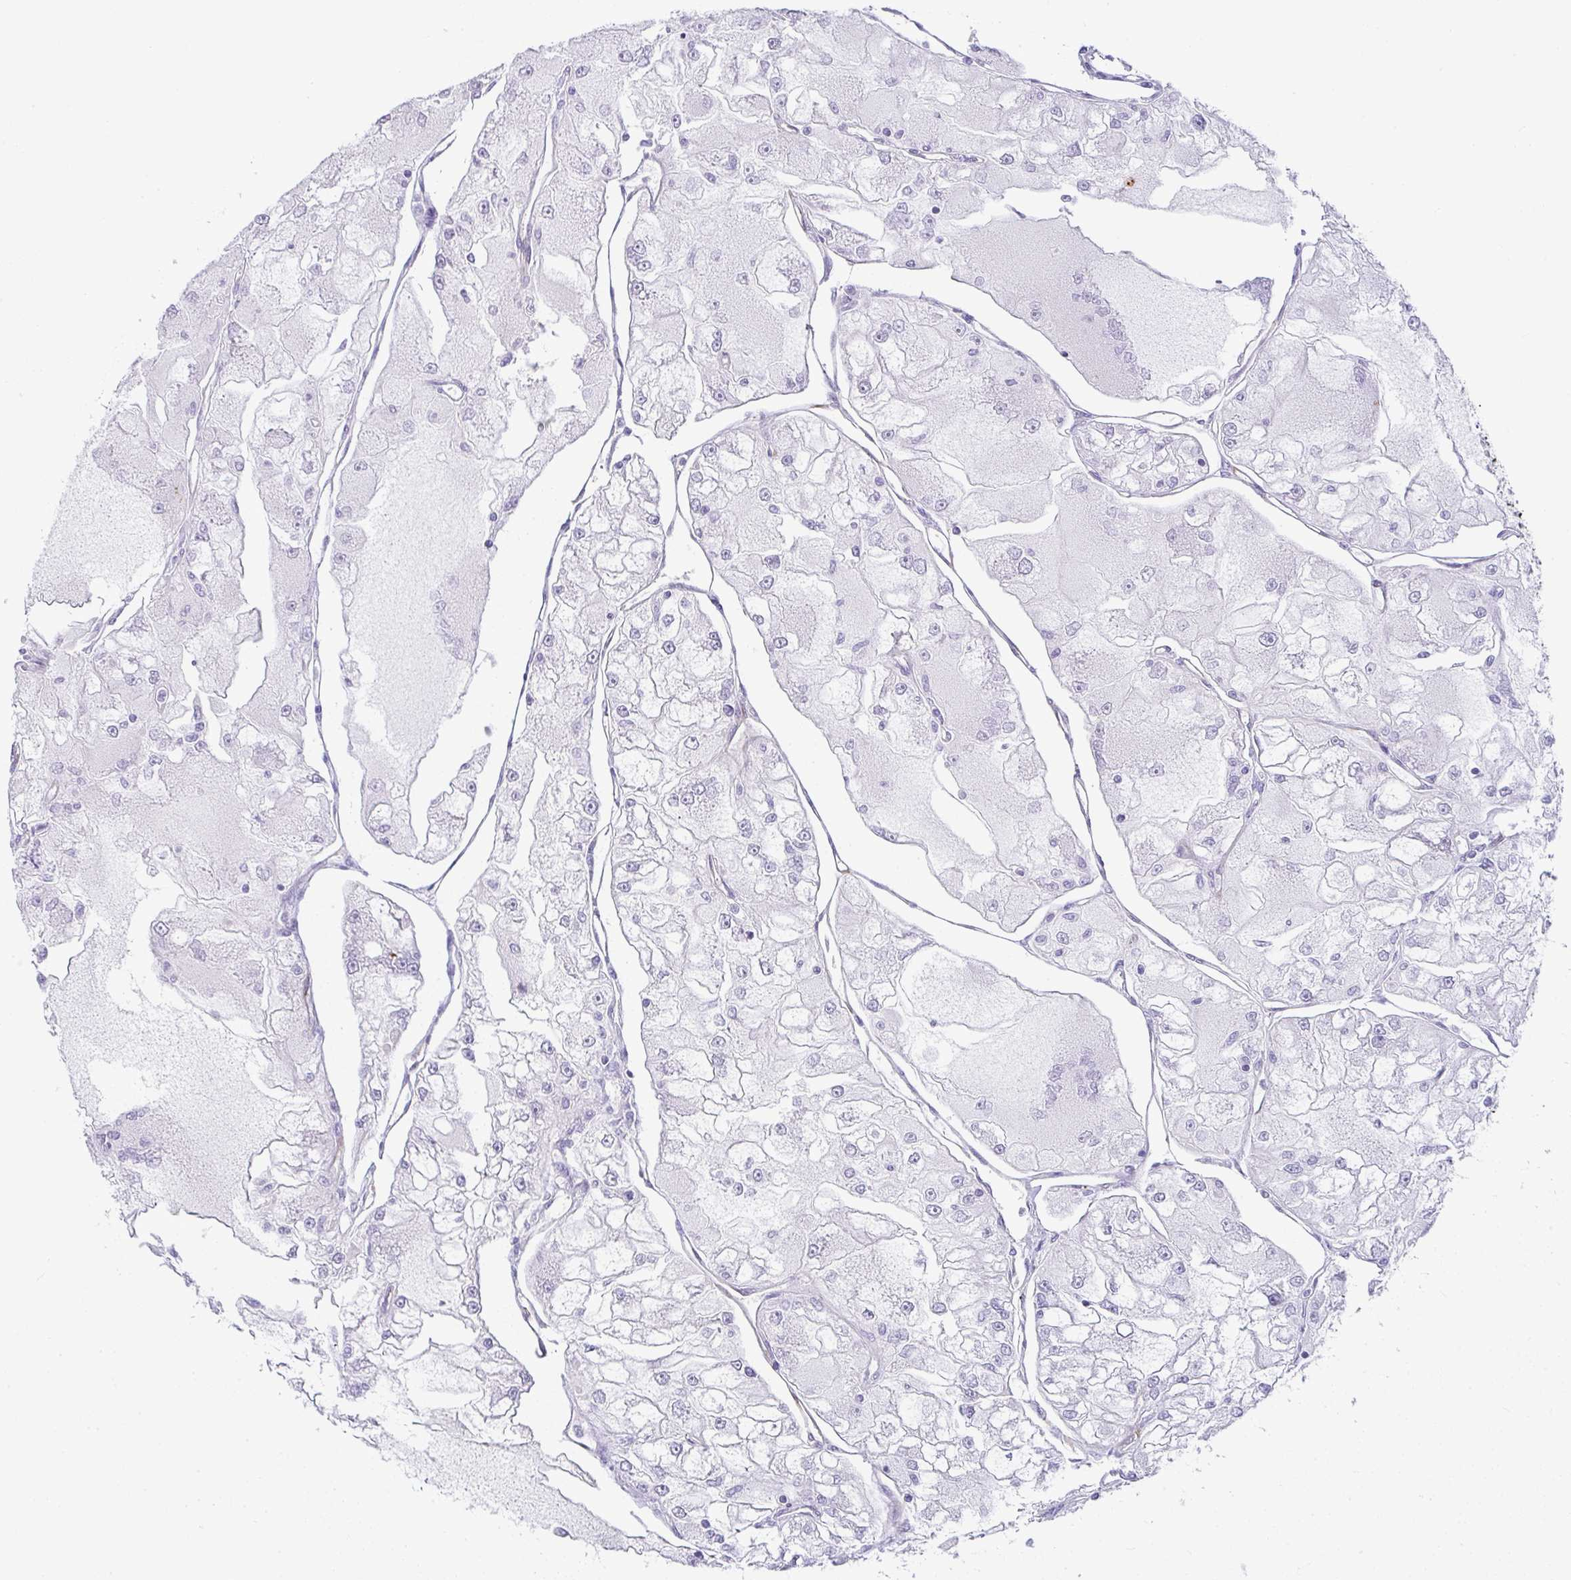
{"staining": {"intensity": "negative", "quantity": "none", "location": "none"}, "tissue": "renal cancer", "cell_type": "Tumor cells", "image_type": "cancer", "snomed": [{"axis": "morphology", "description": "Adenocarcinoma, NOS"}, {"axis": "topography", "description": "Kidney"}], "caption": "Renal cancer was stained to show a protein in brown. There is no significant expression in tumor cells.", "gene": "LIPE", "patient": {"sex": "female", "age": 72}}